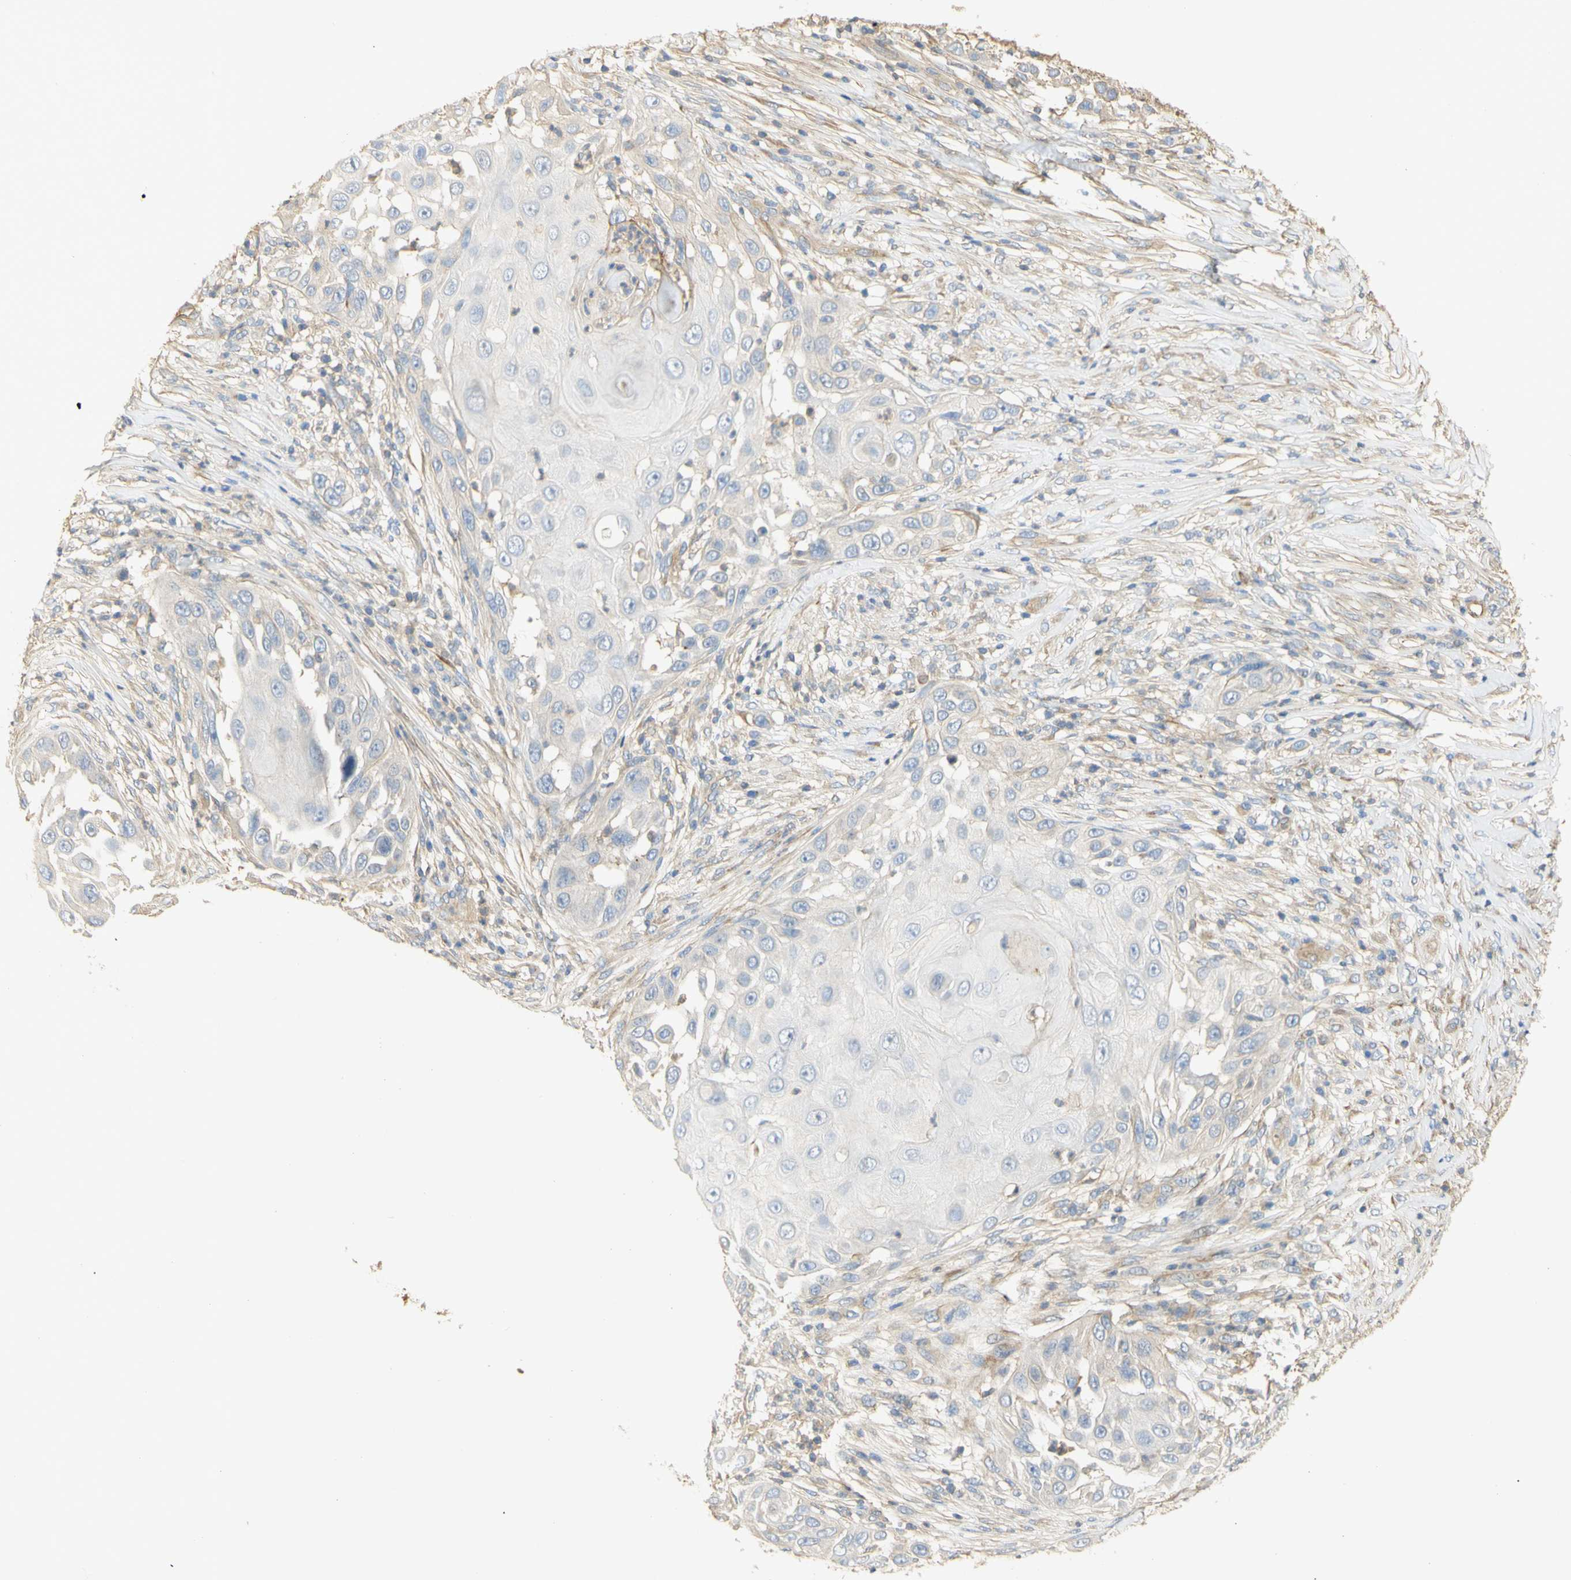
{"staining": {"intensity": "negative", "quantity": "none", "location": "none"}, "tissue": "skin cancer", "cell_type": "Tumor cells", "image_type": "cancer", "snomed": [{"axis": "morphology", "description": "Squamous cell carcinoma, NOS"}, {"axis": "topography", "description": "Skin"}], "caption": "Immunohistochemical staining of human skin cancer (squamous cell carcinoma) exhibits no significant expression in tumor cells.", "gene": "KCNE4", "patient": {"sex": "female", "age": 44}}